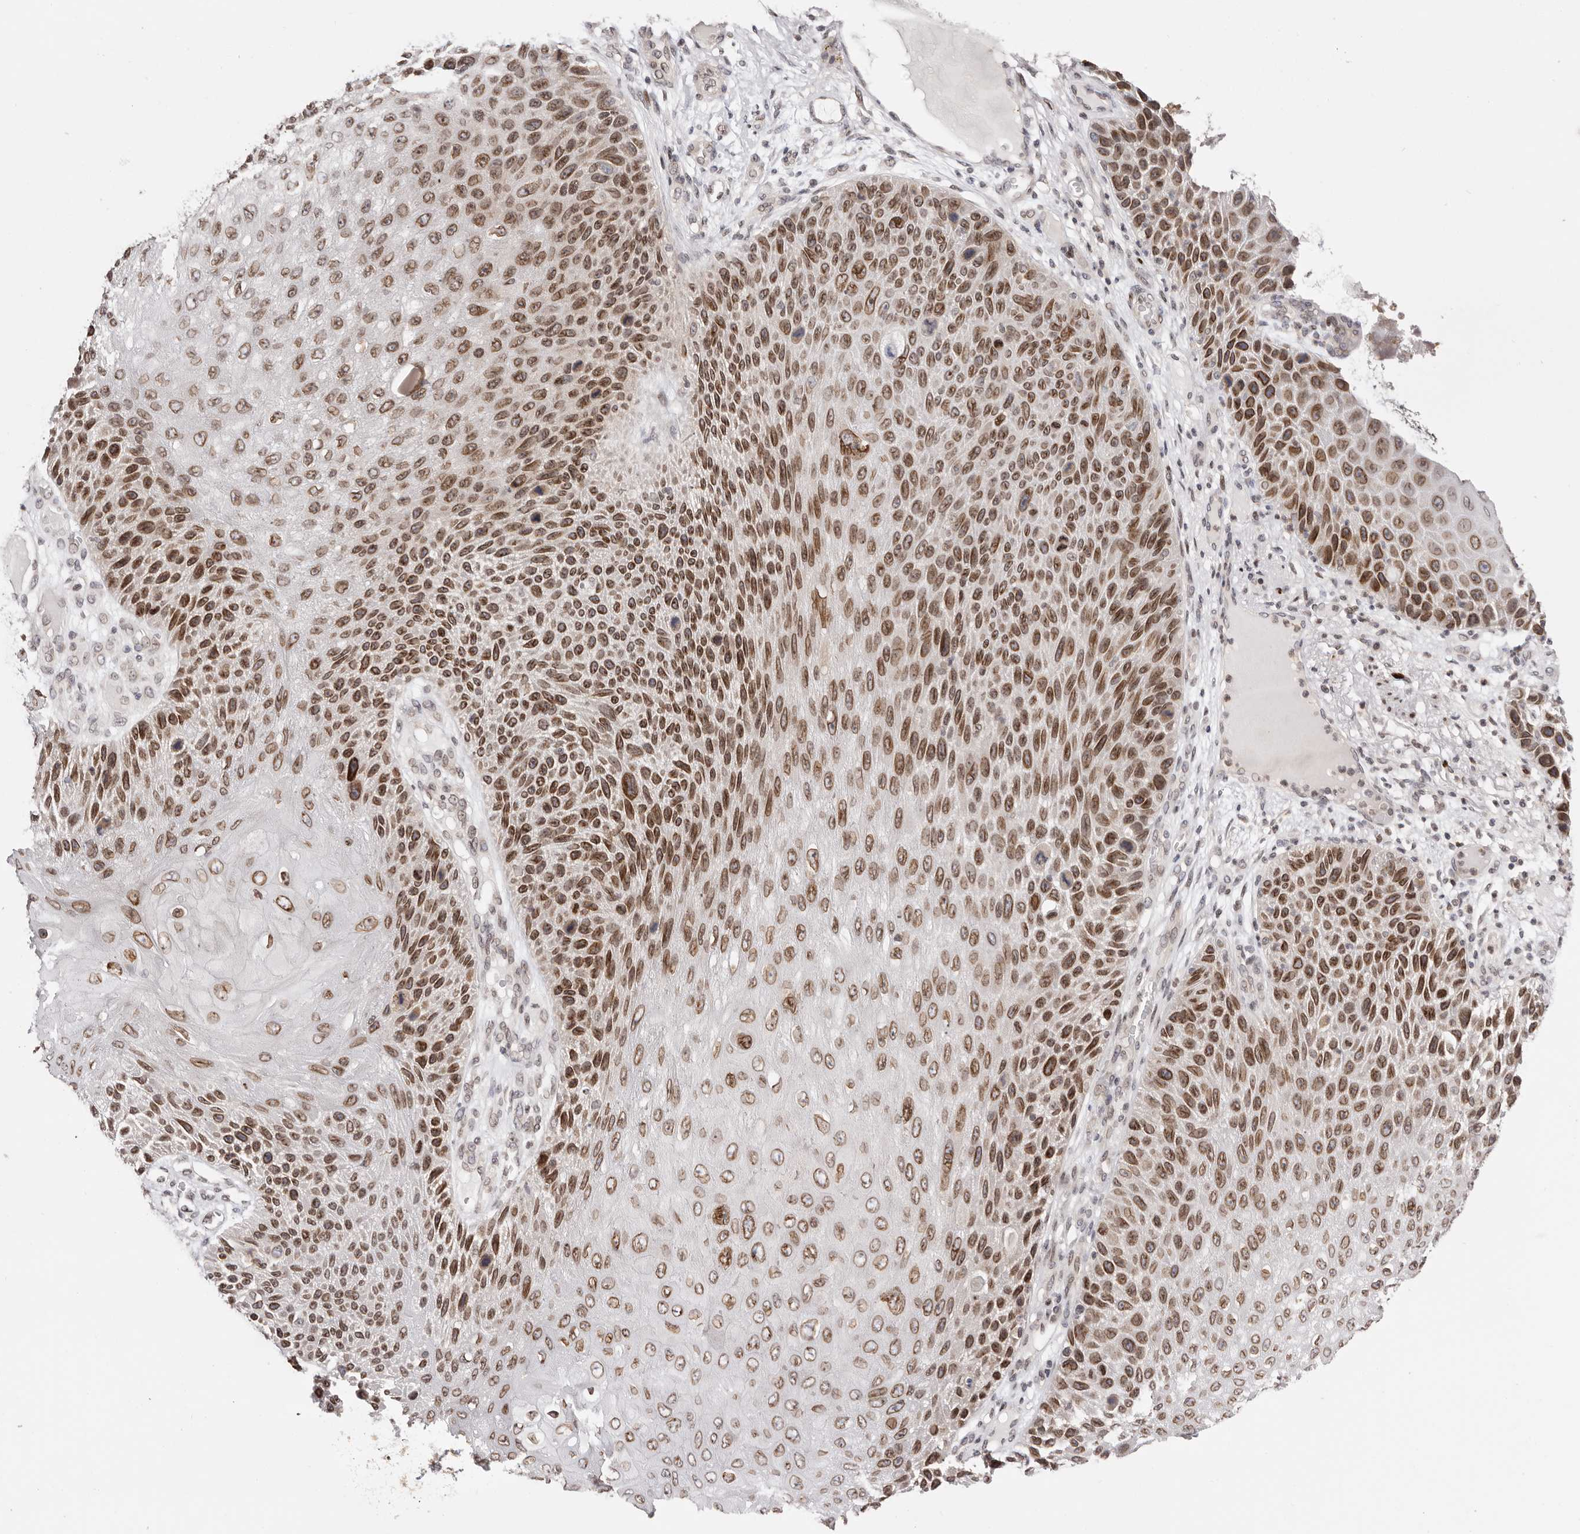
{"staining": {"intensity": "moderate", "quantity": ">75%", "location": "cytoplasmic/membranous,nuclear"}, "tissue": "skin cancer", "cell_type": "Tumor cells", "image_type": "cancer", "snomed": [{"axis": "morphology", "description": "Squamous cell carcinoma, NOS"}, {"axis": "topography", "description": "Skin"}], "caption": "A medium amount of moderate cytoplasmic/membranous and nuclear expression is present in approximately >75% of tumor cells in skin cancer (squamous cell carcinoma) tissue.", "gene": "NUP153", "patient": {"sex": "female", "age": 88}}